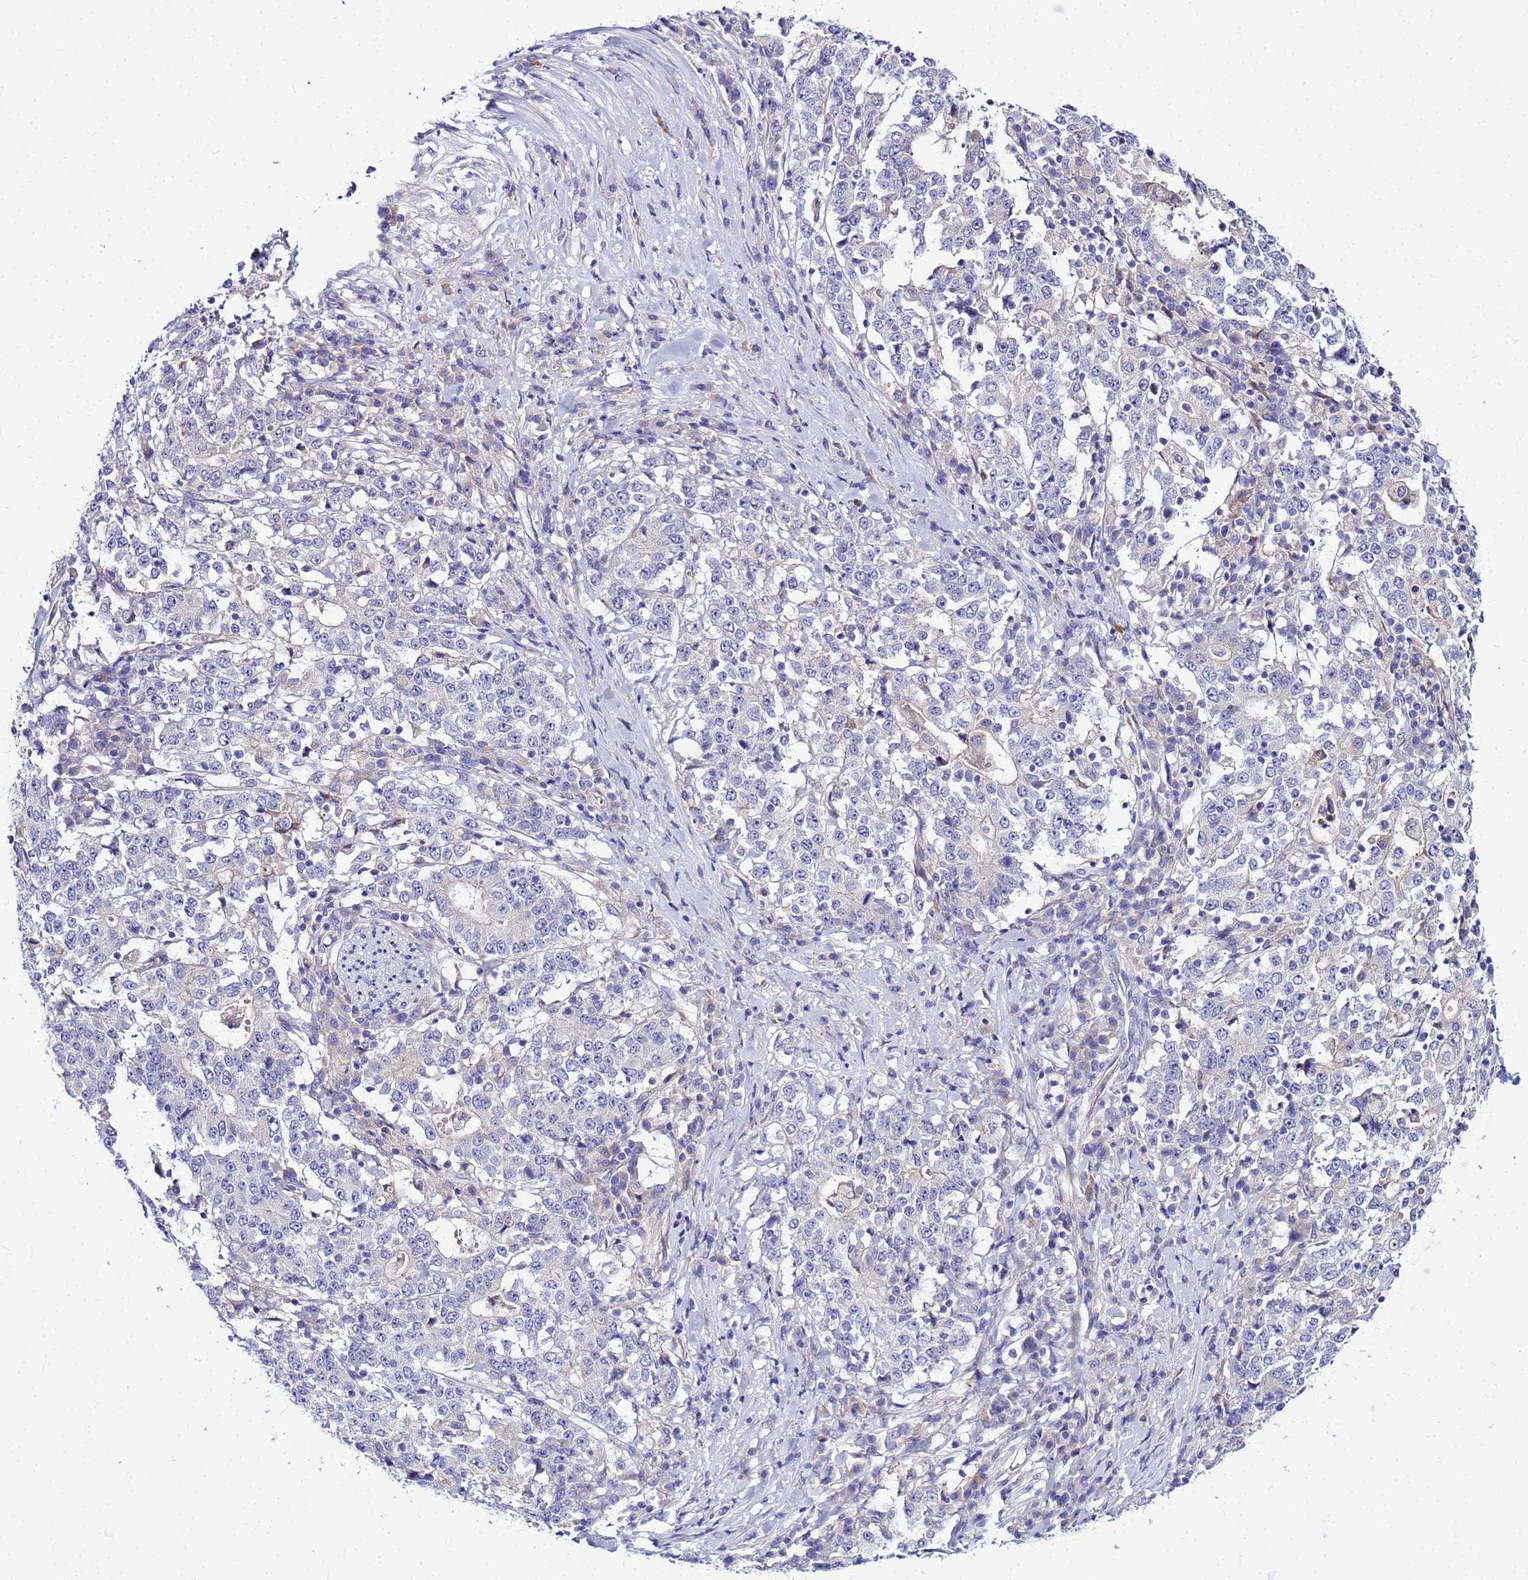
{"staining": {"intensity": "negative", "quantity": "none", "location": "none"}, "tissue": "stomach cancer", "cell_type": "Tumor cells", "image_type": "cancer", "snomed": [{"axis": "morphology", "description": "Adenocarcinoma, NOS"}, {"axis": "topography", "description": "Stomach"}], "caption": "The image displays no staining of tumor cells in stomach adenocarcinoma.", "gene": "HERC5", "patient": {"sex": "male", "age": 59}}